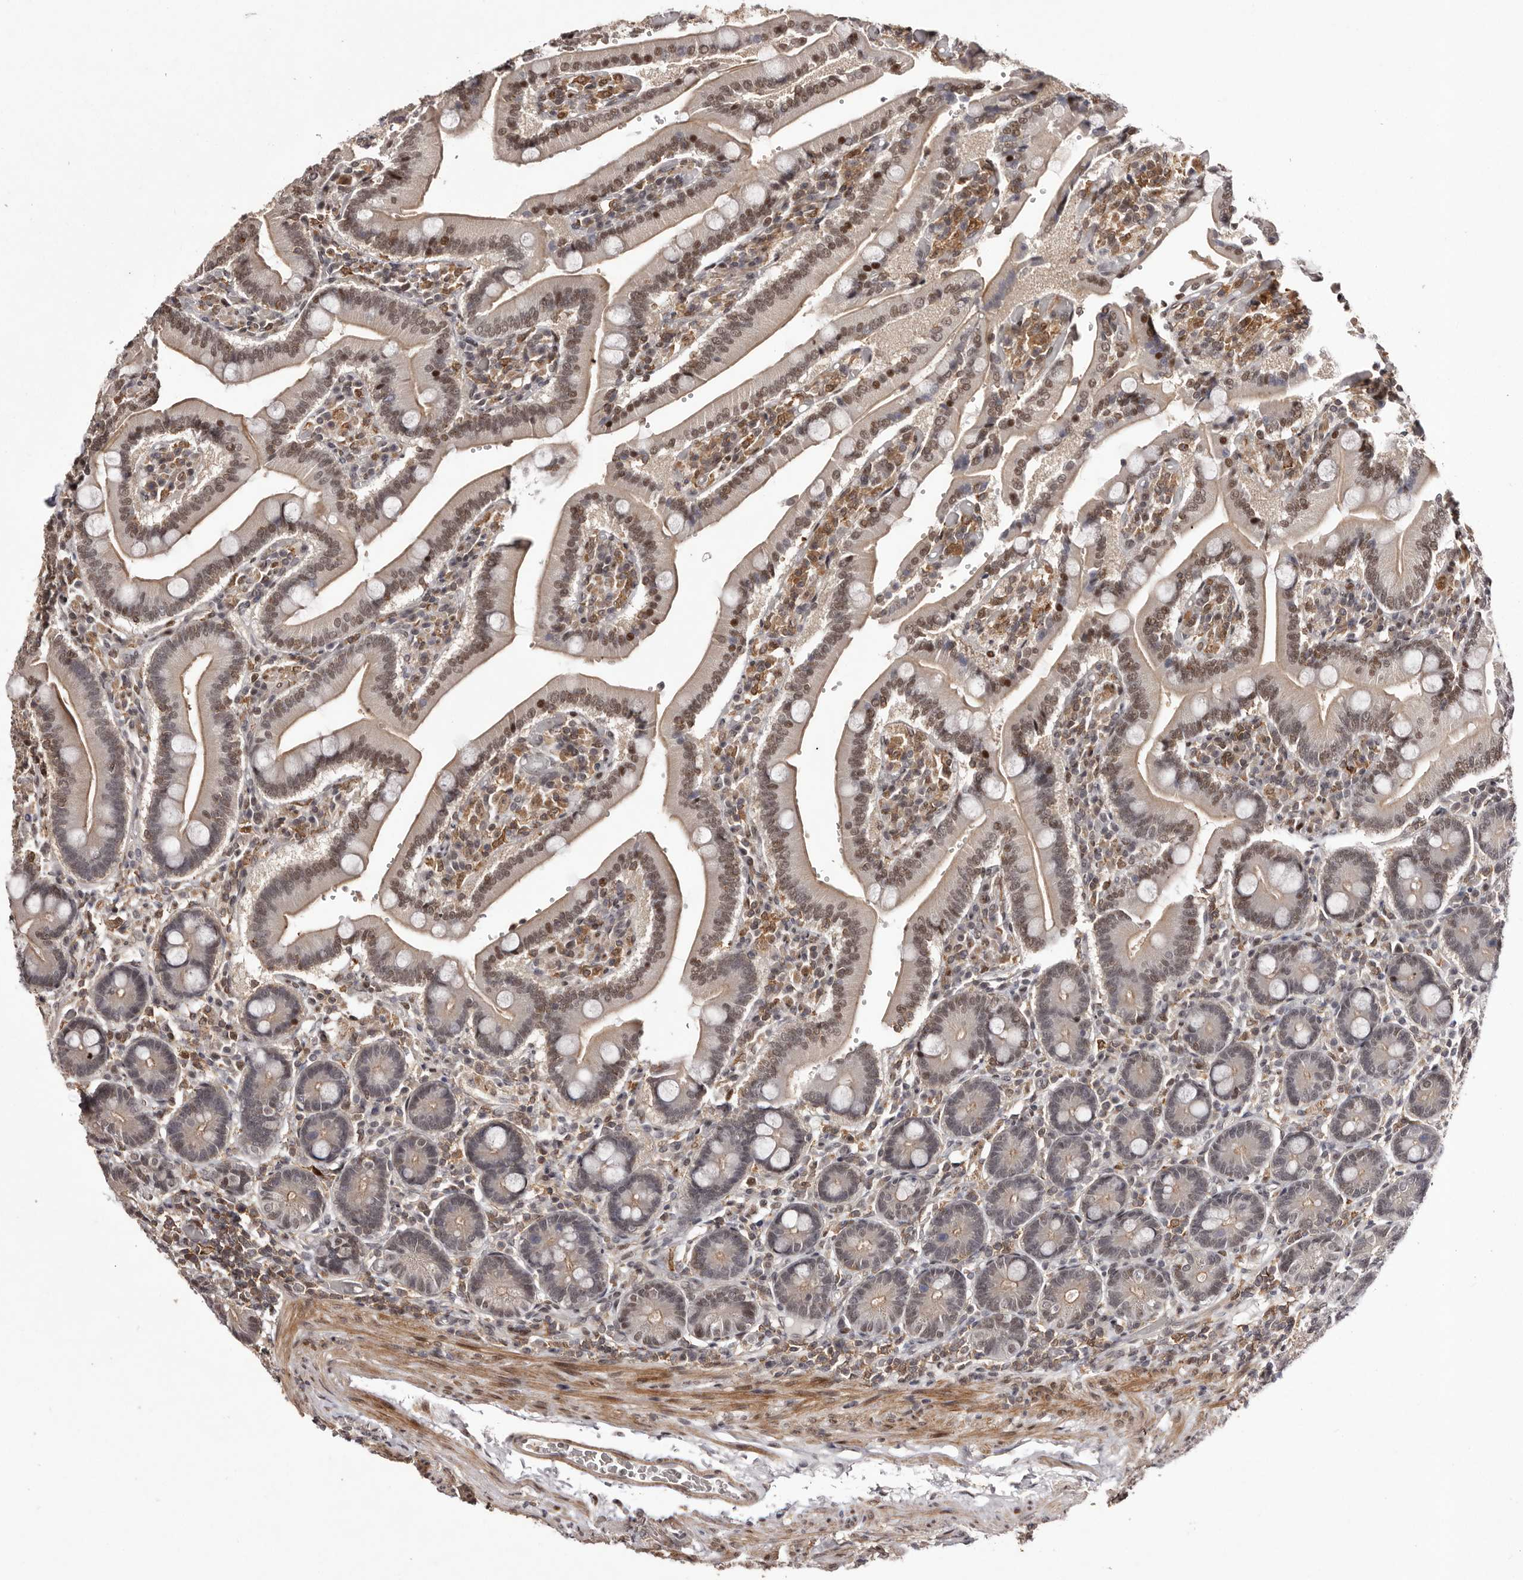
{"staining": {"intensity": "moderate", "quantity": "25%-75%", "location": "cytoplasmic/membranous,nuclear"}, "tissue": "duodenum", "cell_type": "Glandular cells", "image_type": "normal", "snomed": [{"axis": "morphology", "description": "Normal tissue, NOS"}, {"axis": "topography", "description": "Duodenum"}], "caption": "Unremarkable duodenum shows moderate cytoplasmic/membranous,nuclear positivity in approximately 25%-75% of glandular cells, visualized by immunohistochemistry. The staining was performed using DAB (3,3'-diaminobenzidine), with brown indicating positive protein expression. Nuclei are stained blue with hematoxylin.", "gene": "FBXO5", "patient": {"sex": "female", "age": 62}}